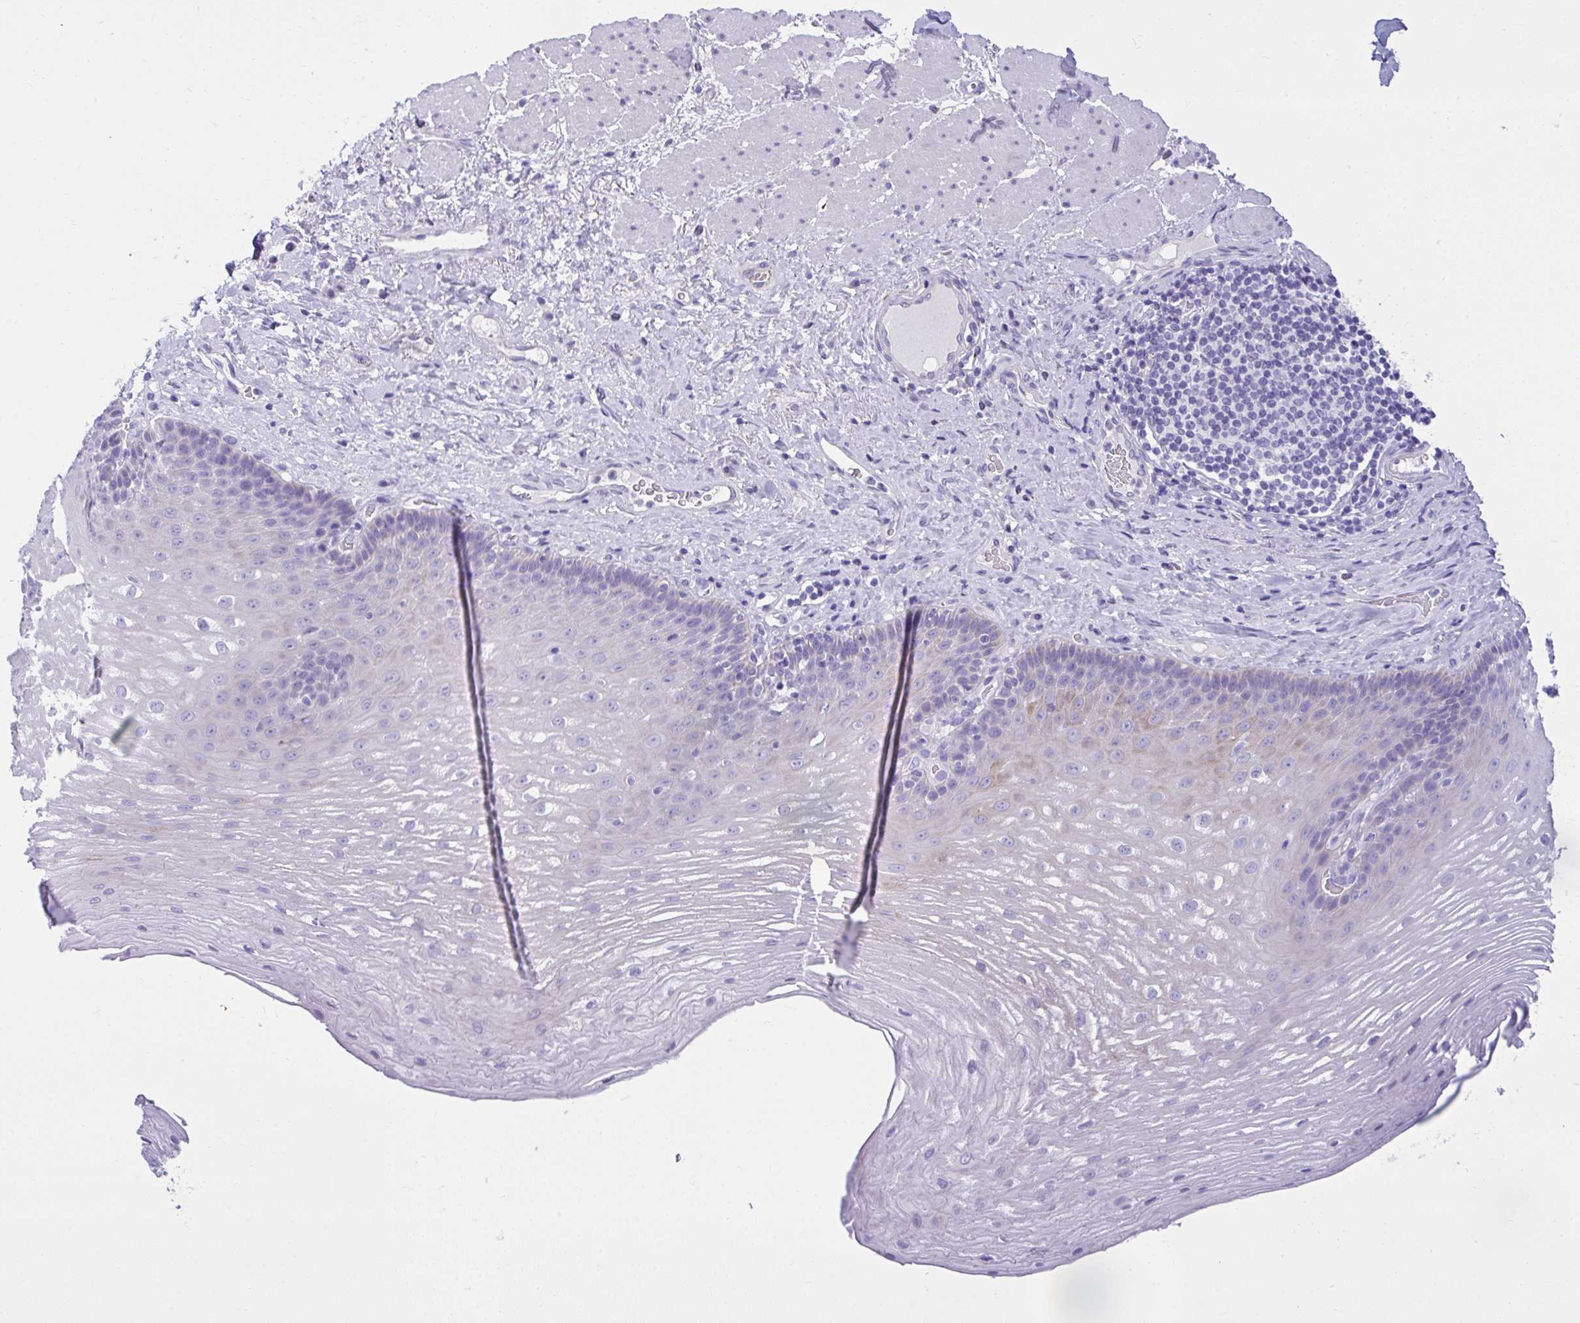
{"staining": {"intensity": "weak", "quantity": "<25%", "location": "cytoplasmic/membranous"}, "tissue": "esophagus", "cell_type": "Squamous epithelial cells", "image_type": "normal", "snomed": [{"axis": "morphology", "description": "Normal tissue, NOS"}, {"axis": "topography", "description": "Esophagus"}], "caption": "DAB (3,3'-diaminobenzidine) immunohistochemical staining of benign human esophagus exhibits no significant positivity in squamous epithelial cells.", "gene": "AIG1", "patient": {"sex": "male", "age": 62}}